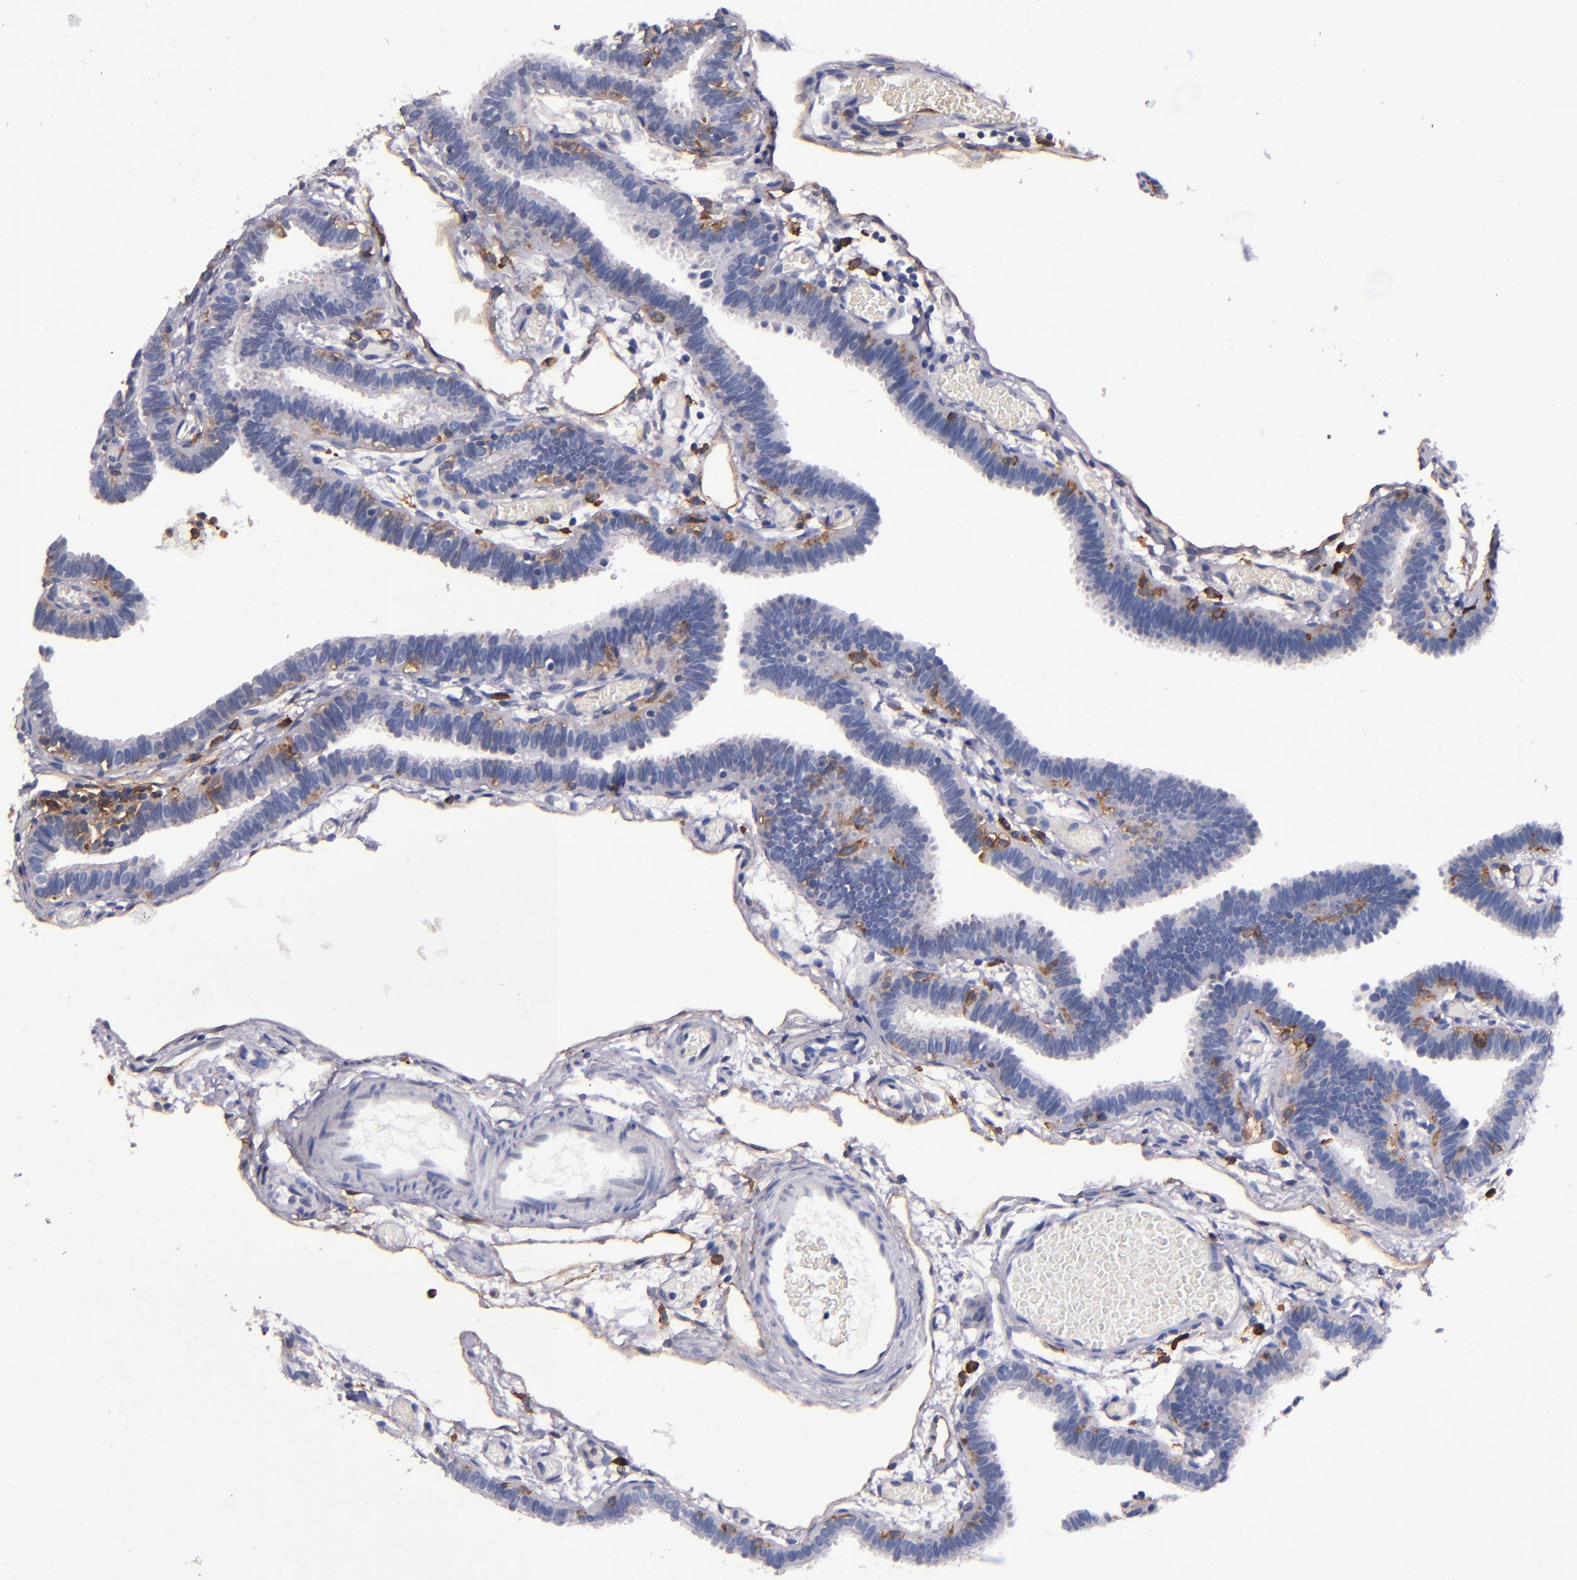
{"staining": {"intensity": "strong", "quantity": "<25%", "location": "cytoplasmic/membranous"}, "tissue": "fallopian tube", "cell_type": "Glandular cells", "image_type": "normal", "snomed": [{"axis": "morphology", "description": "Normal tissue, NOS"}, {"axis": "topography", "description": "Fallopian tube"}], "caption": "Strong cytoplasmic/membranous positivity for a protein is seen in approximately <25% of glandular cells of unremarkable fallopian tube using IHC.", "gene": "SIRPA", "patient": {"sex": "female", "age": 29}}